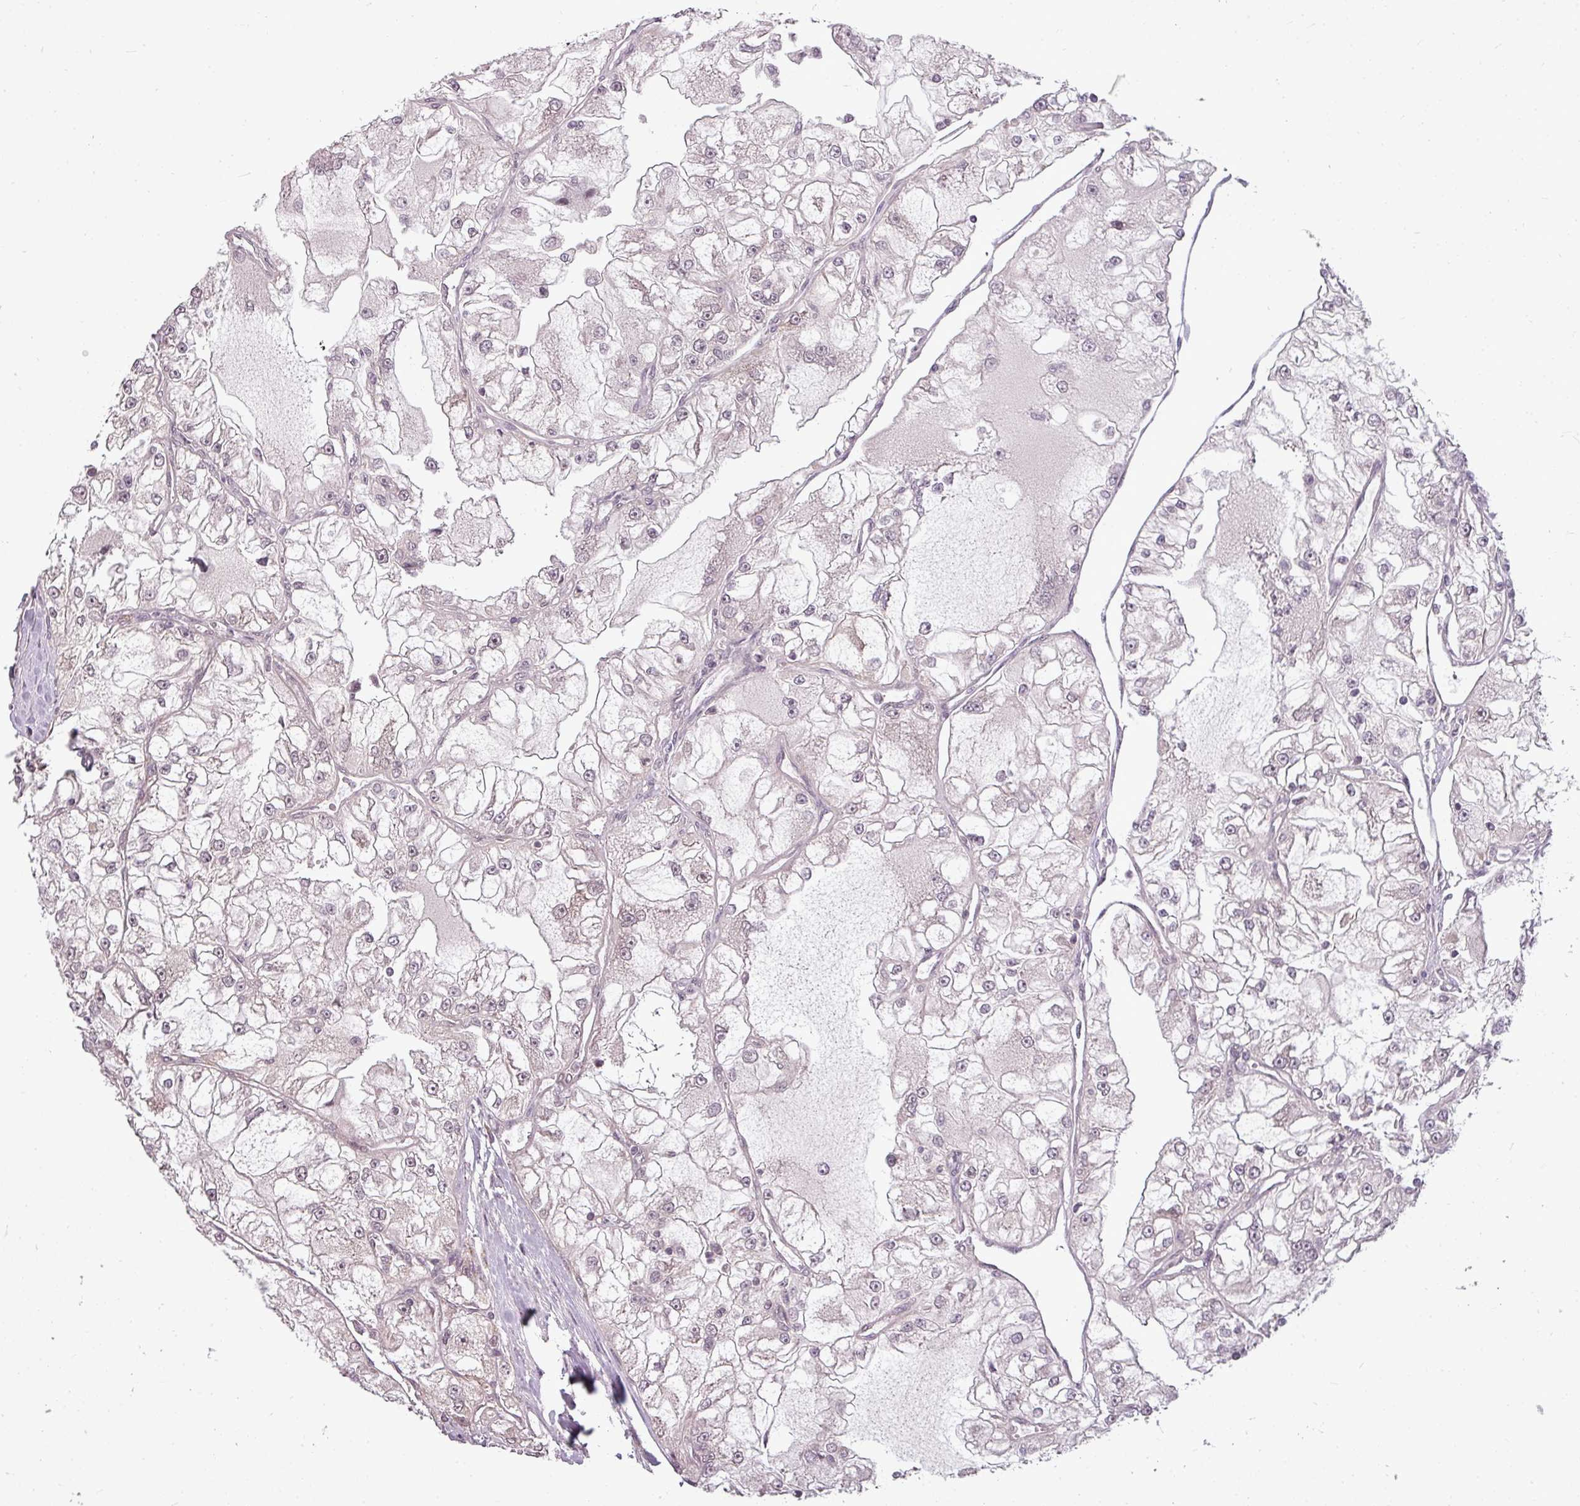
{"staining": {"intensity": "negative", "quantity": "none", "location": "none"}, "tissue": "renal cancer", "cell_type": "Tumor cells", "image_type": "cancer", "snomed": [{"axis": "morphology", "description": "Adenocarcinoma, NOS"}, {"axis": "topography", "description": "Kidney"}], "caption": "Photomicrograph shows no protein staining in tumor cells of adenocarcinoma (renal) tissue.", "gene": "CLIC1", "patient": {"sex": "female", "age": 72}}